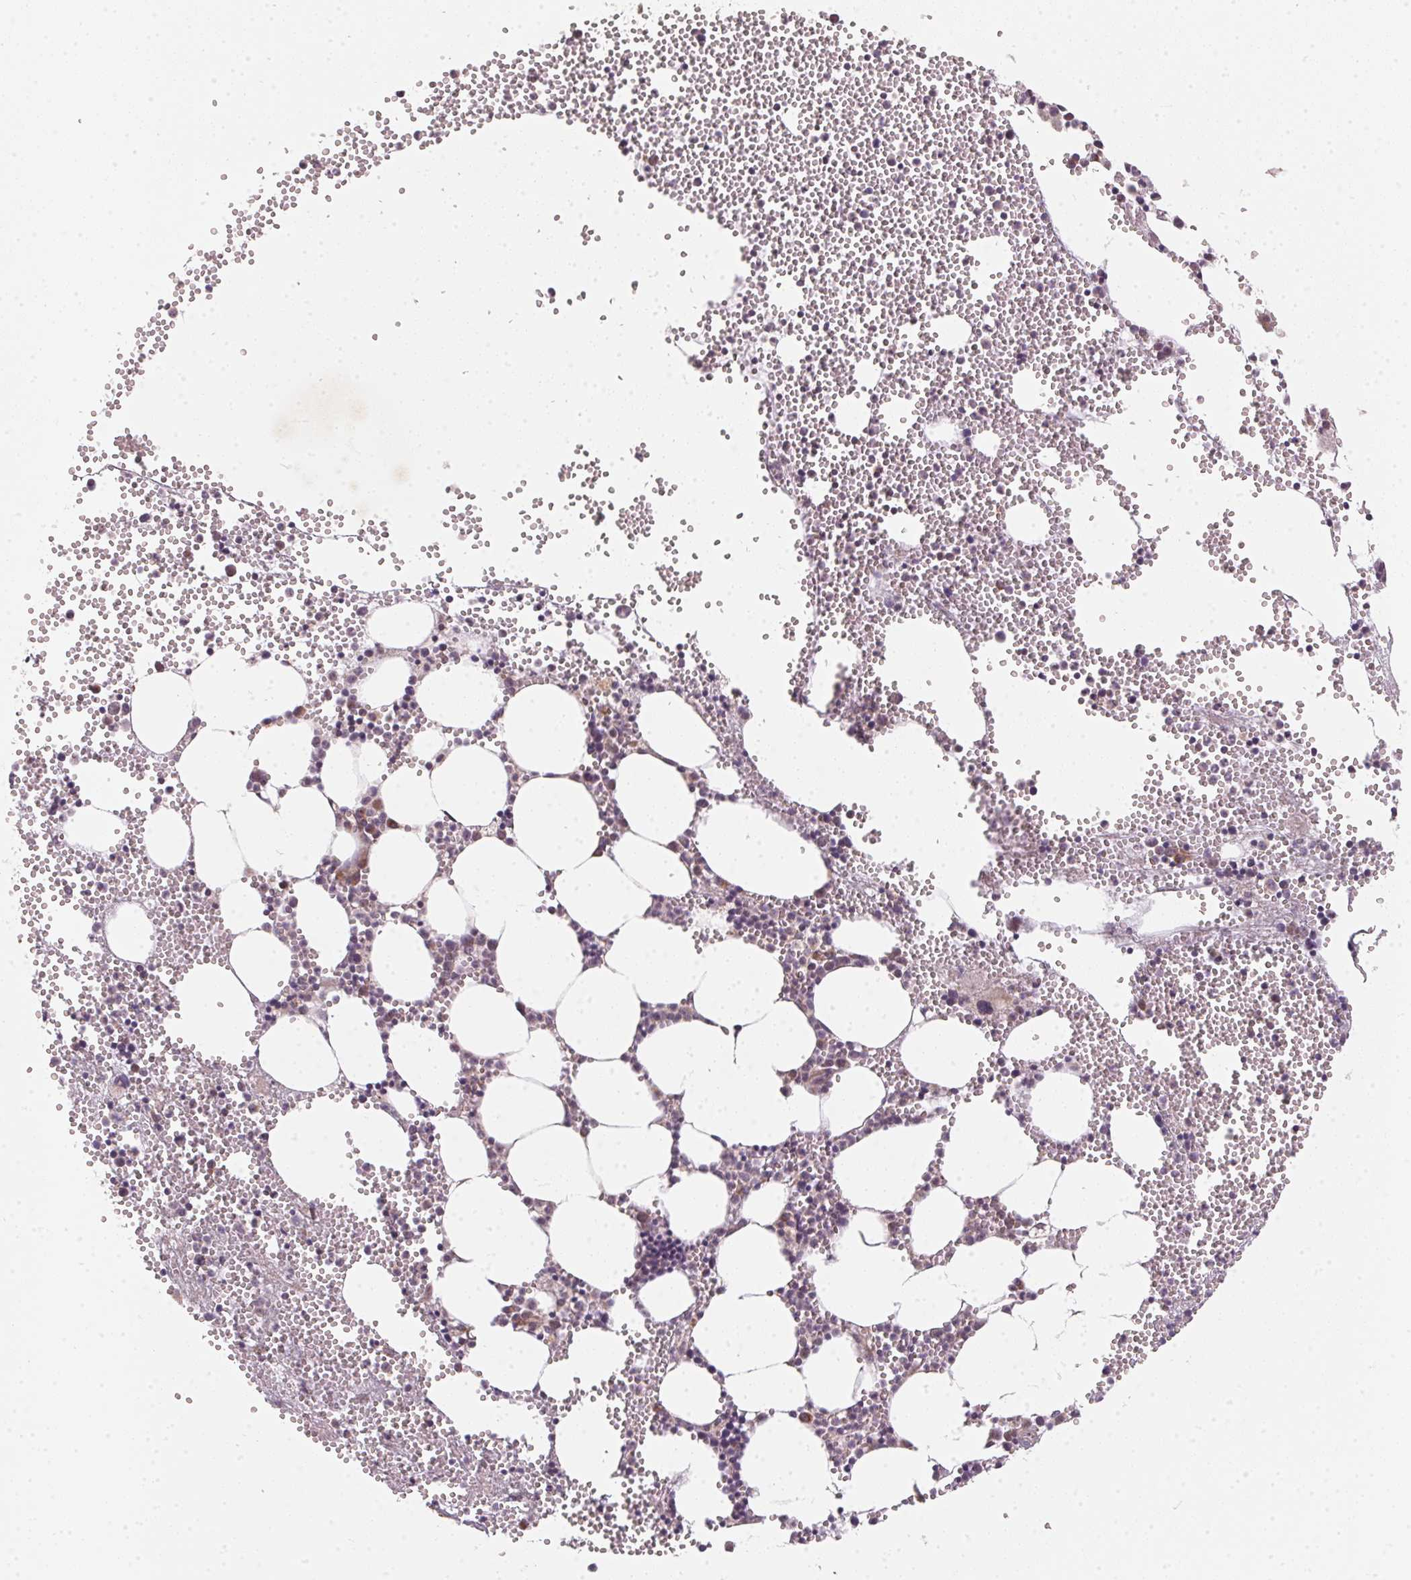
{"staining": {"intensity": "weak", "quantity": "<25%", "location": "cytoplasmic/membranous"}, "tissue": "bone marrow", "cell_type": "Hematopoietic cells", "image_type": "normal", "snomed": [{"axis": "morphology", "description": "Normal tissue, NOS"}, {"axis": "topography", "description": "Bone marrow"}], "caption": "DAB (3,3'-diaminobenzidine) immunohistochemical staining of benign bone marrow displays no significant positivity in hematopoietic cells. (DAB (3,3'-diaminobenzidine) immunohistochemistry visualized using brightfield microscopy, high magnification).", "gene": "MATCAP1", "patient": {"sex": "male", "age": 89}}